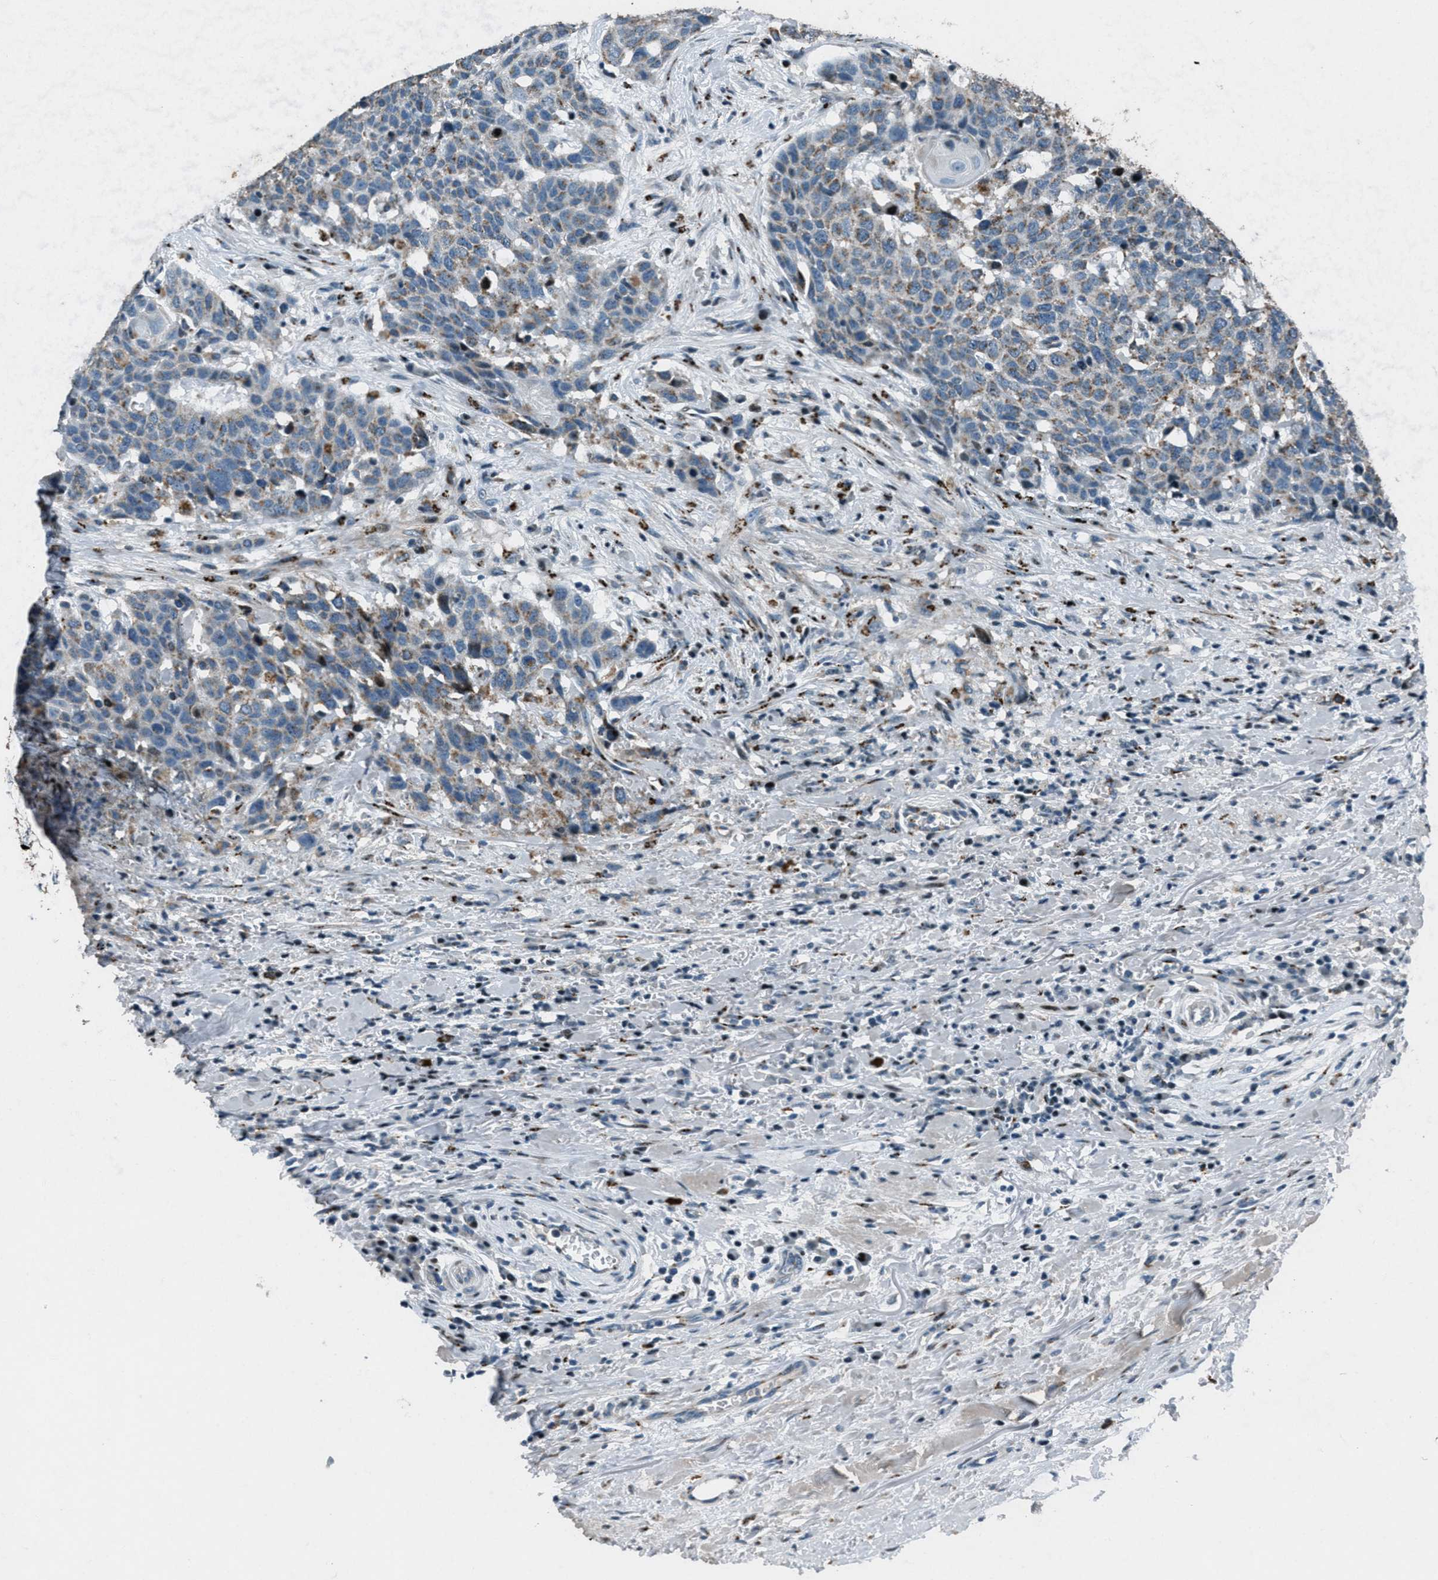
{"staining": {"intensity": "weak", "quantity": "25%-75%", "location": "cytoplasmic/membranous"}, "tissue": "head and neck cancer", "cell_type": "Tumor cells", "image_type": "cancer", "snomed": [{"axis": "morphology", "description": "Squamous cell carcinoma, NOS"}, {"axis": "topography", "description": "Head-Neck"}], "caption": "Squamous cell carcinoma (head and neck) stained with IHC shows weak cytoplasmic/membranous expression in about 25%-75% of tumor cells.", "gene": "GPC6", "patient": {"sex": "male", "age": 66}}